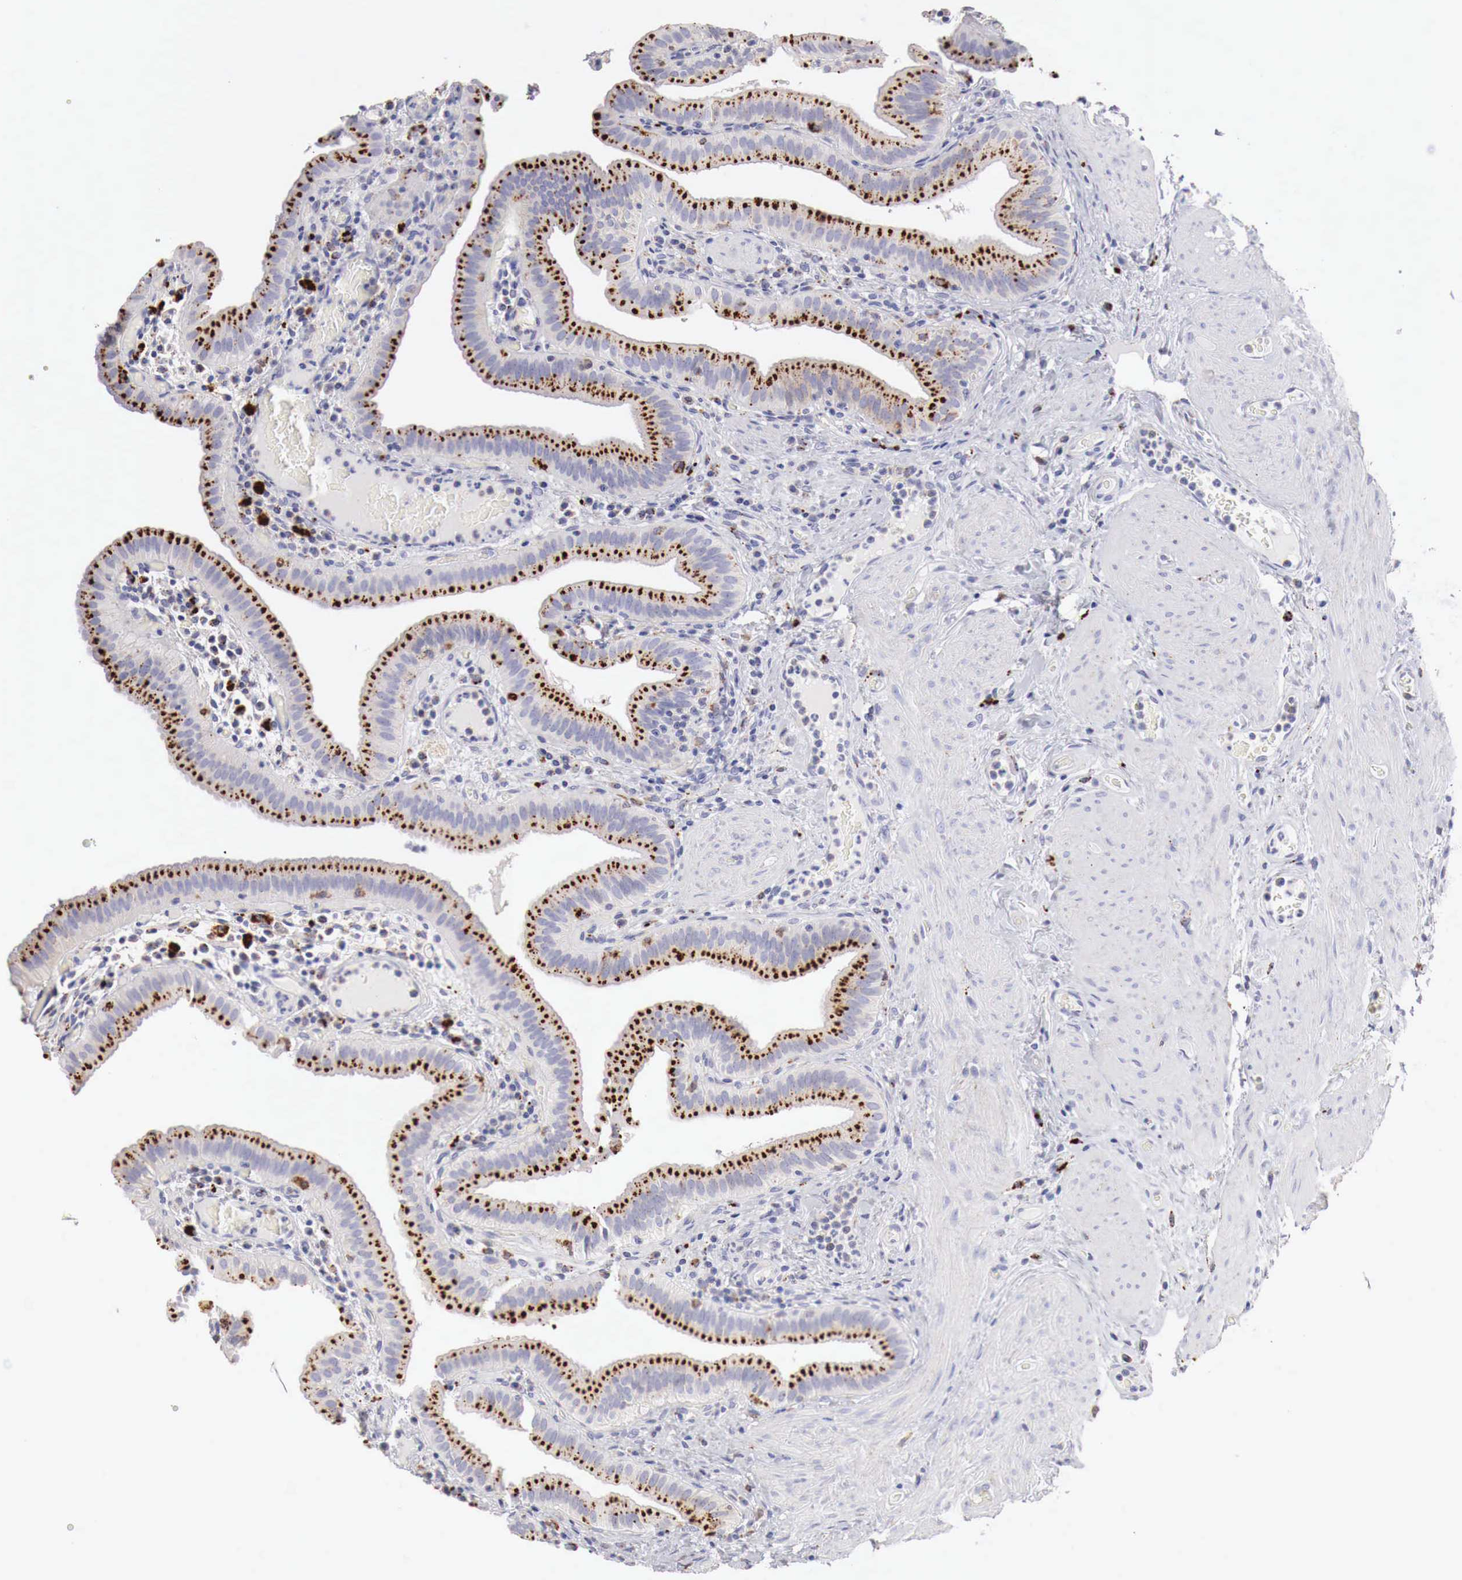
{"staining": {"intensity": "strong", "quantity": ">75%", "location": "cytoplasmic/membranous"}, "tissue": "gallbladder", "cell_type": "Glandular cells", "image_type": "normal", "snomed": [{"axis": "morphology", "description": "Normal tissue, NOS"}, {"axis": "topography", "description": "Gallbladder"}], "caption": "IHC of benign gallbladder displays high levels of strong cytoplasmic/membranous expression in approximately >75% of glandular cells.", "gene": "GLA", "patient": {"sex": "female", "age": 76}}